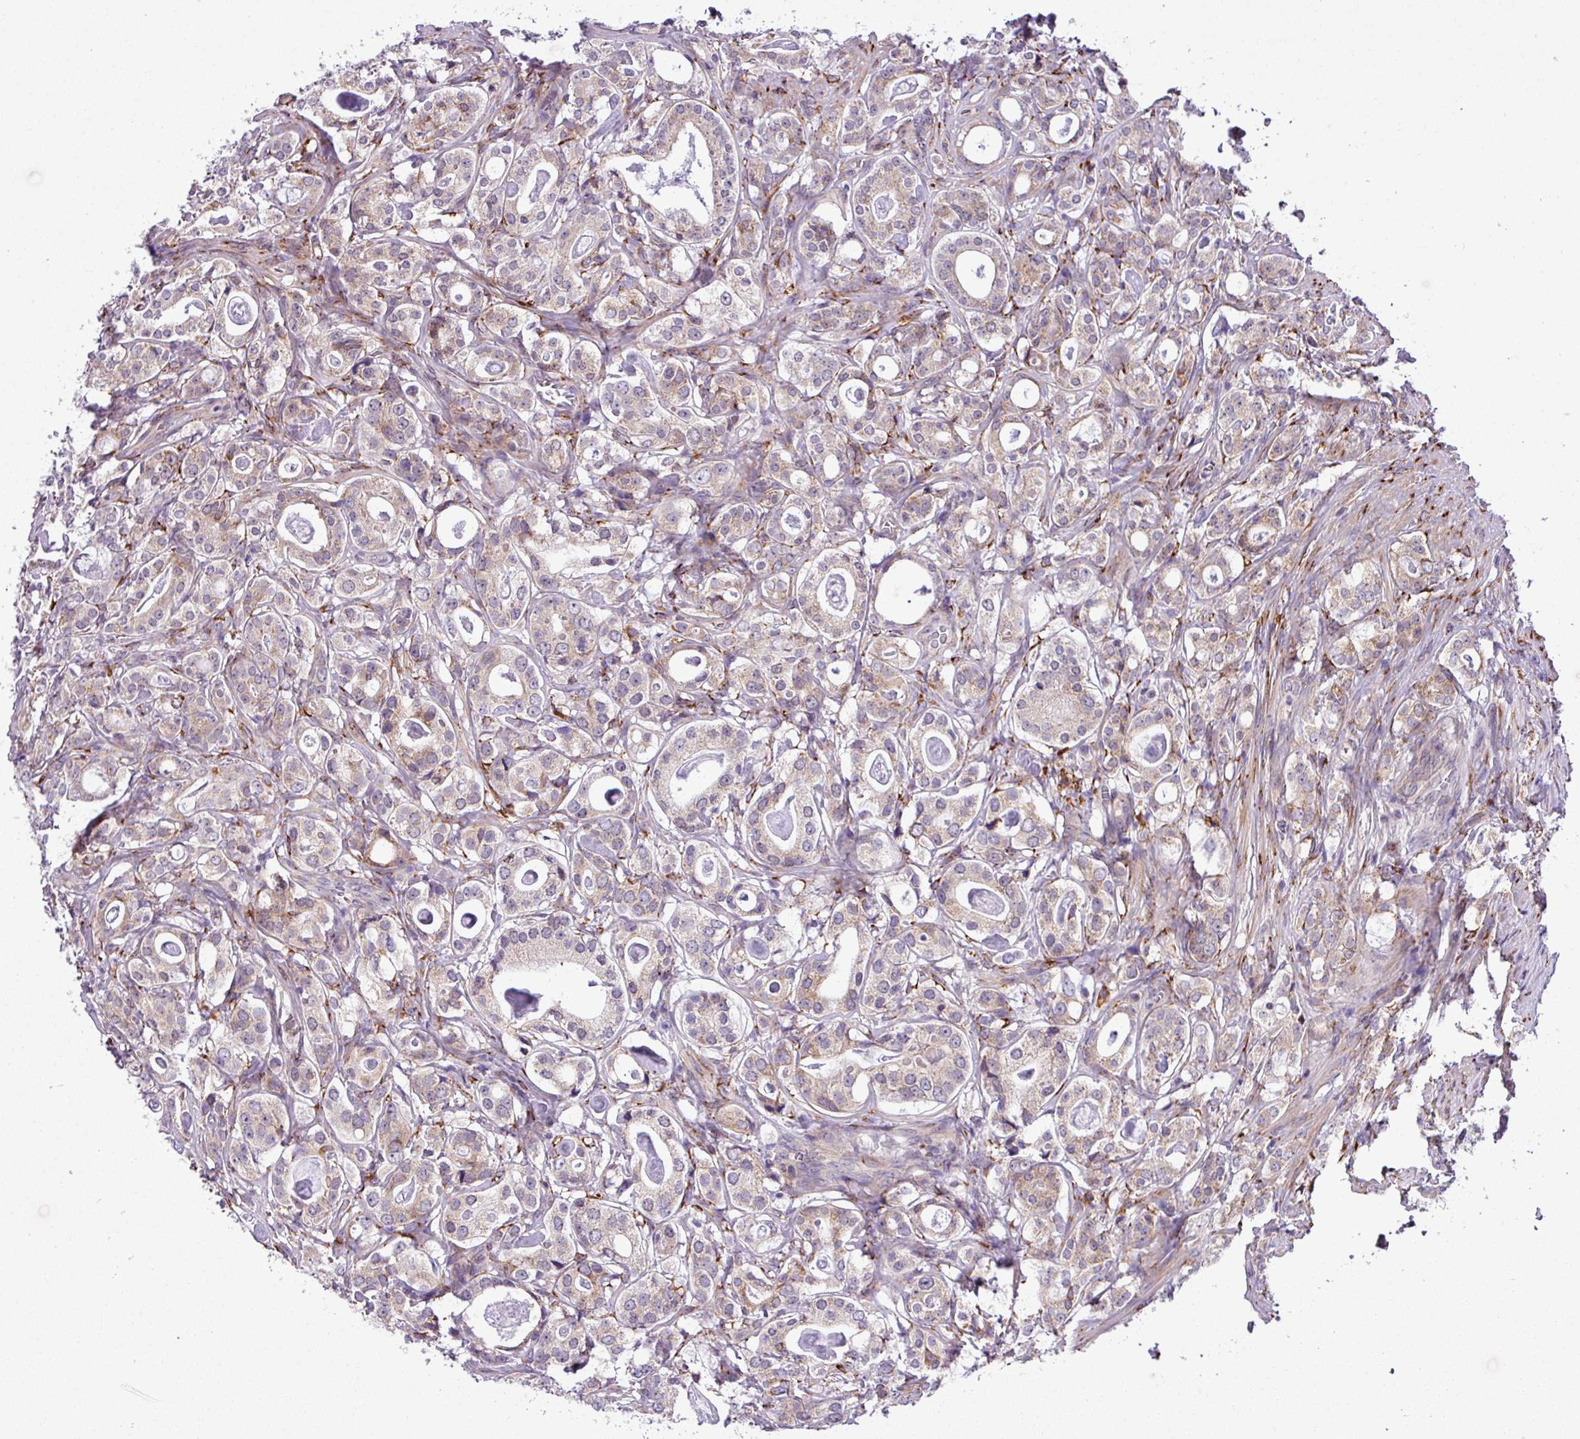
{"staining": {"intensity": "weak", "quantity": "<25%", "location": "cytoplasmic/membranous"}, "tissue": "prostate cancer", "cell_type": "Tumor cells", "image_type": "cancer", "snomed": [{"axis": "morphology", "description": "Adenocarcinoma, High grade"}, {"axis": "topography", "description": "Prostate"}], "caption": "Immunohistochemistry histopathology image of human prostate cancer stained for a protein (brown), which exhibits no positivity in tumor cells.", "gene": "CFAP97", "patient": {"sex": "male", "age": 63}}